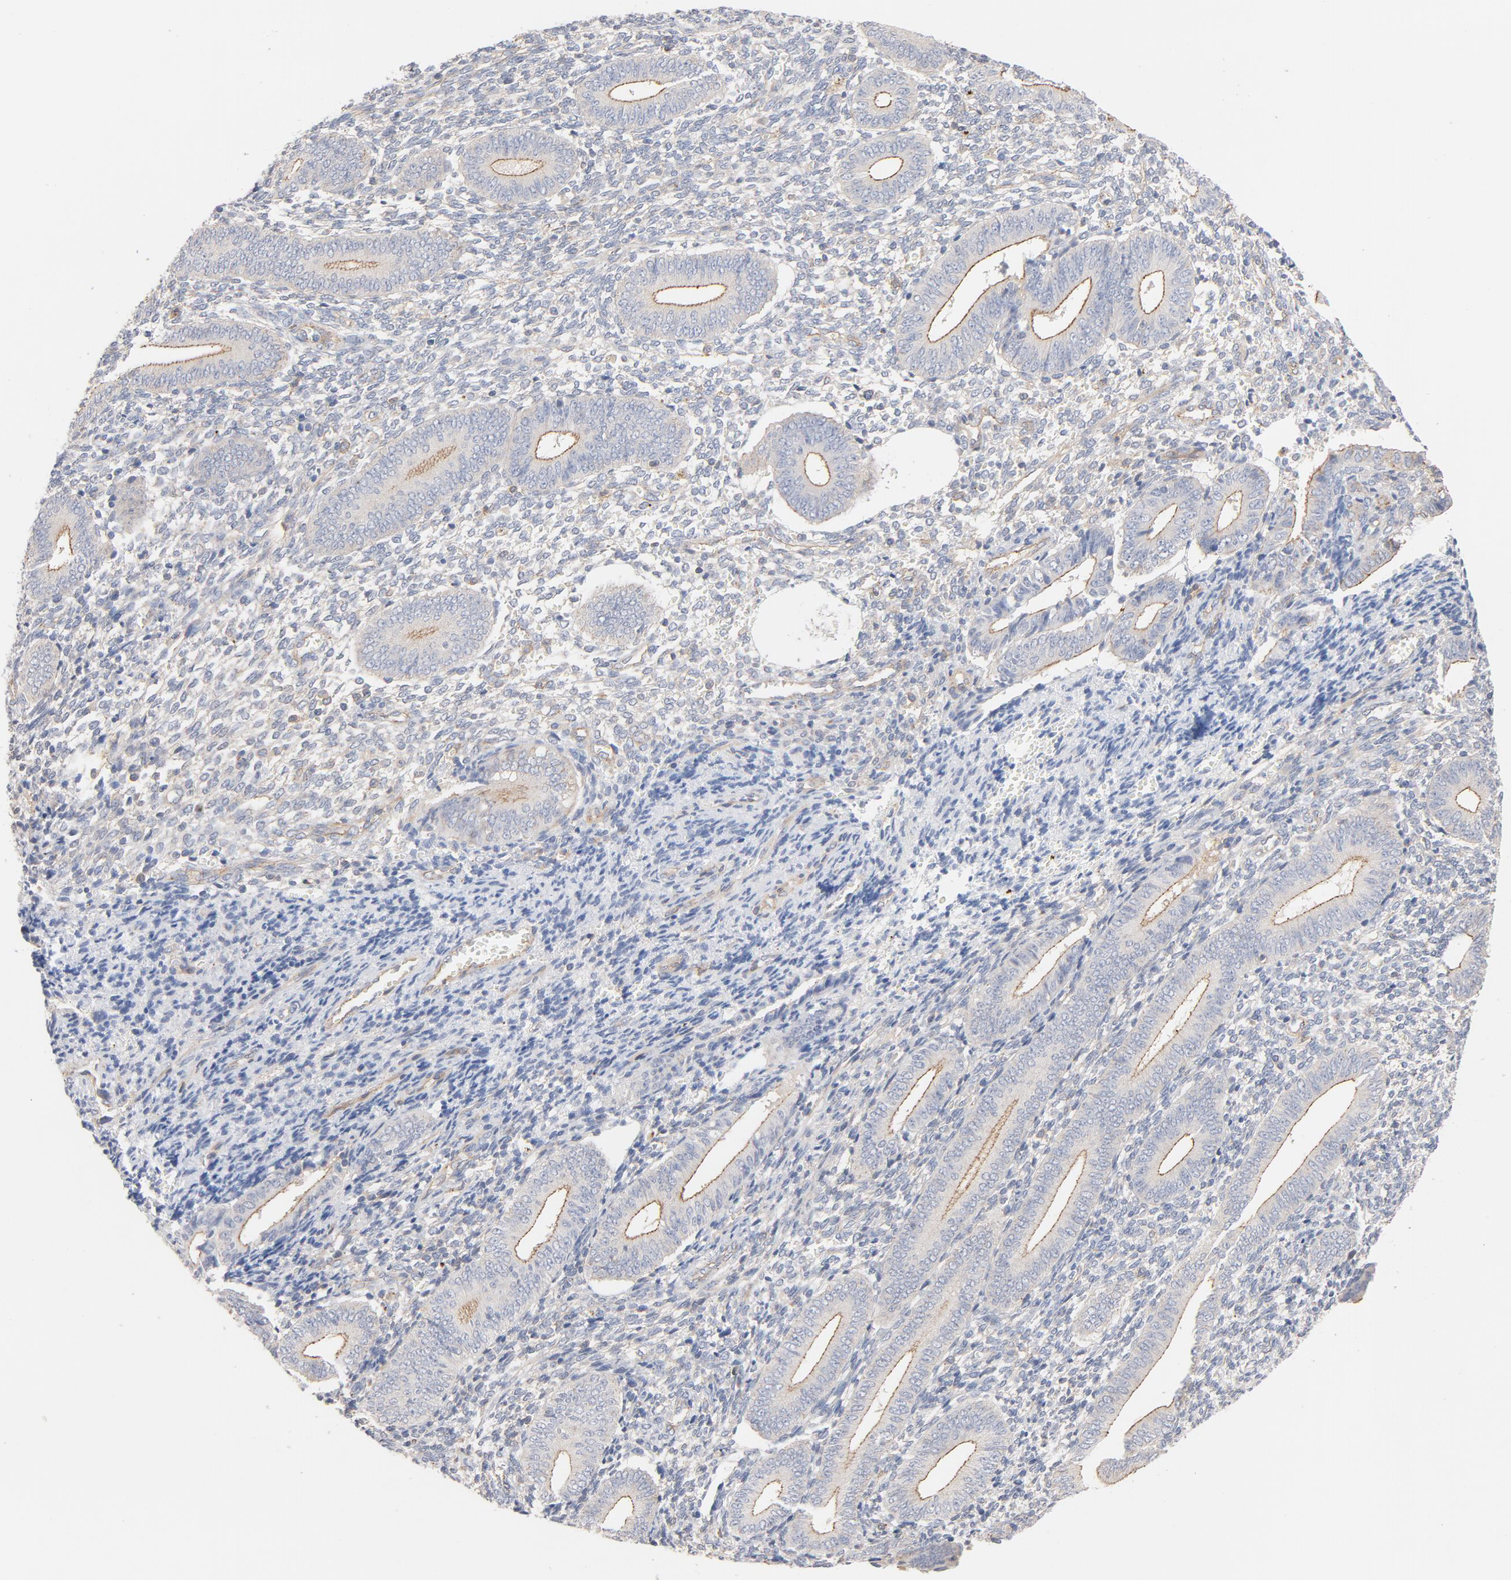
{"staining": {"intensity": "negative", "quantity": "none", "location": "none"}, "tissue": "endometrium", "cell_type": "Cells in endometrial stroma", "image_type": "normal", "snomed": [{"axis": "morphology", "description": "Normal tissue, NOS"}, {"axis": "topography", "description": "Uterus"}, {"axis": "topography", "description": "Endometrium"}], "caption": "There is no significant positivity in cells in endometrial stroma of endometrium. Brightfield microscopy of immunohistochemistry stained with DAB (brown) and hematoxylin (blue), captured at high magnification.", "gene": "STRN3", "patient": {"sex": "female", "age": 33}}